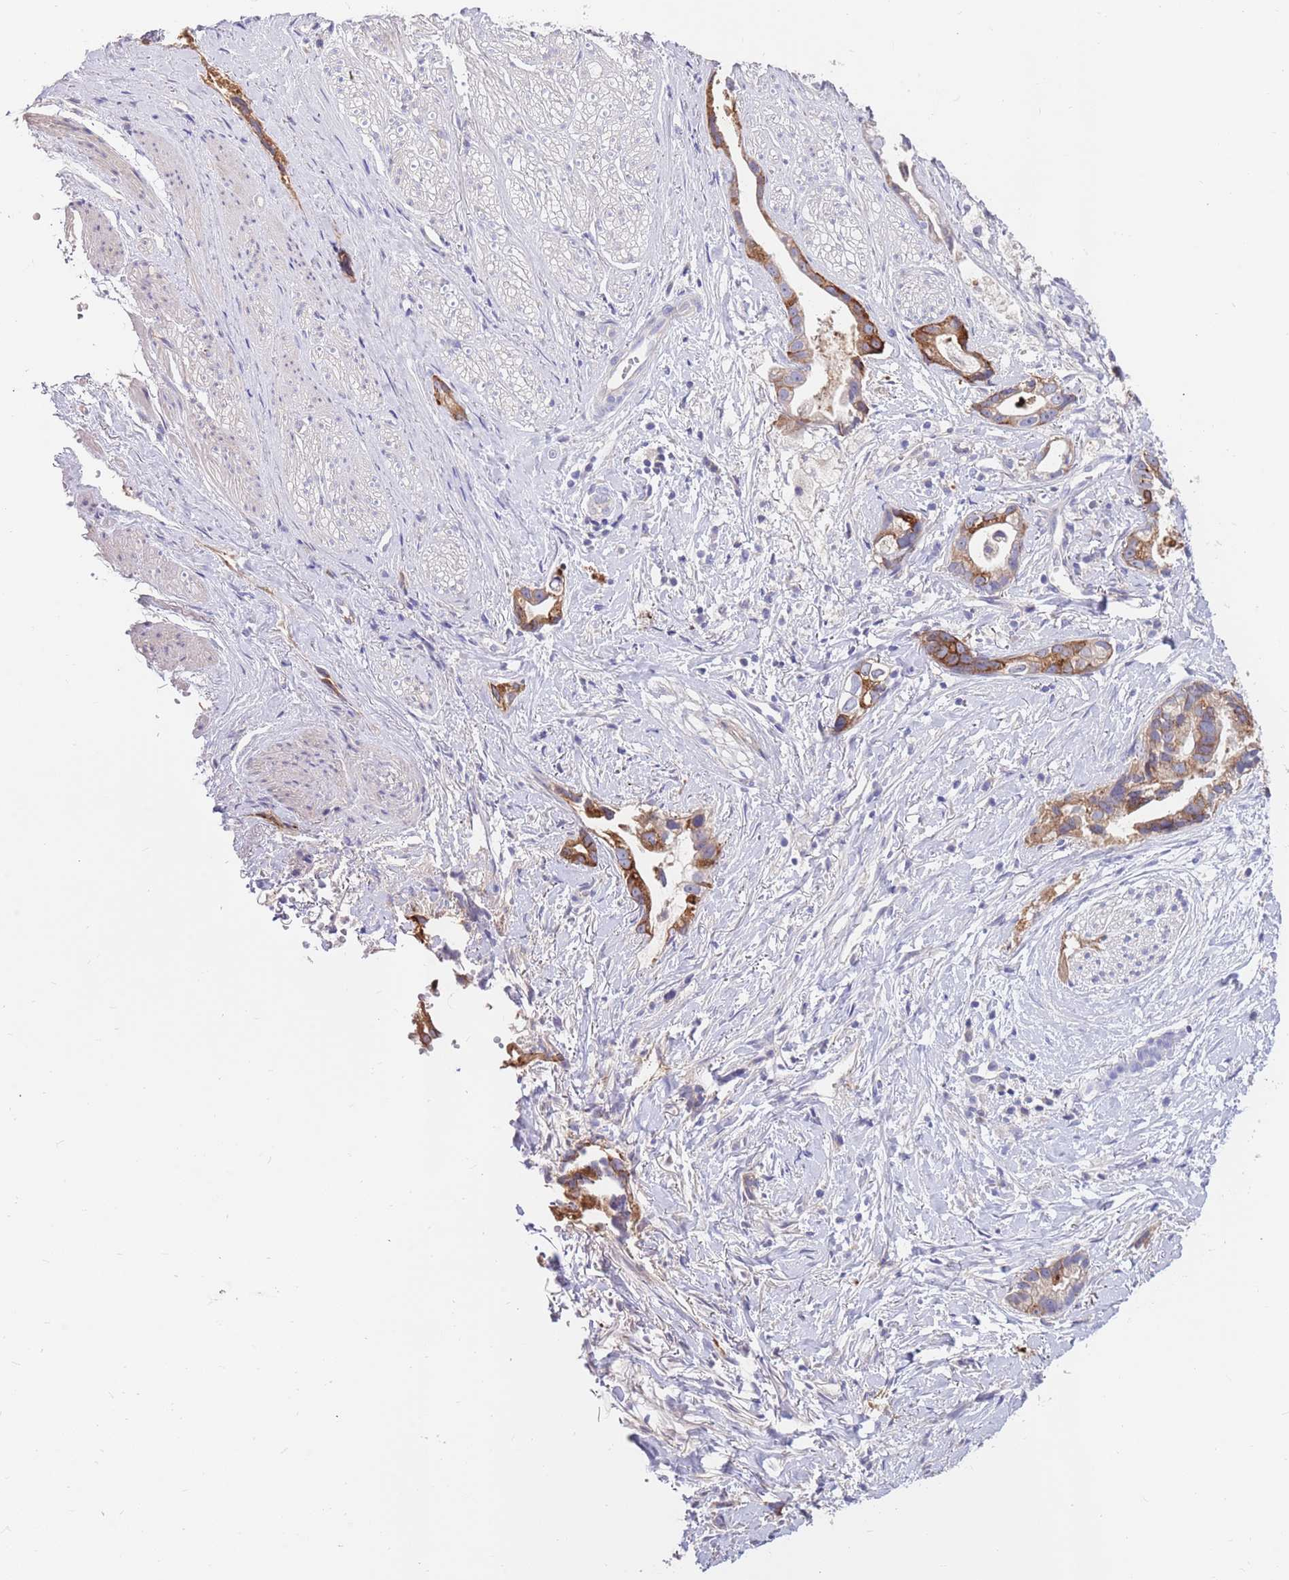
{"staining": {"intensity": "strong", "quantity": "25%-75%", "location": "cytoplasmic/membranous"}, "tissue": "stomach cancer", "cell_type": "Tumor cells", "image_type": "cancer", "snomed": [{"axis": "morphology", "description": "Adenocarcinoma, NOS"}, {"axis": "topography", "description": "Stomach"}], "caption": "This micrograph exhibits IHC staining of human stomach cancer, with high strong cytoplasmic/membranous positivity in approximately 25%-75% of tumor cells.", "gene": "BORCS5", "patient": {"sex": "male", "age": 55}}